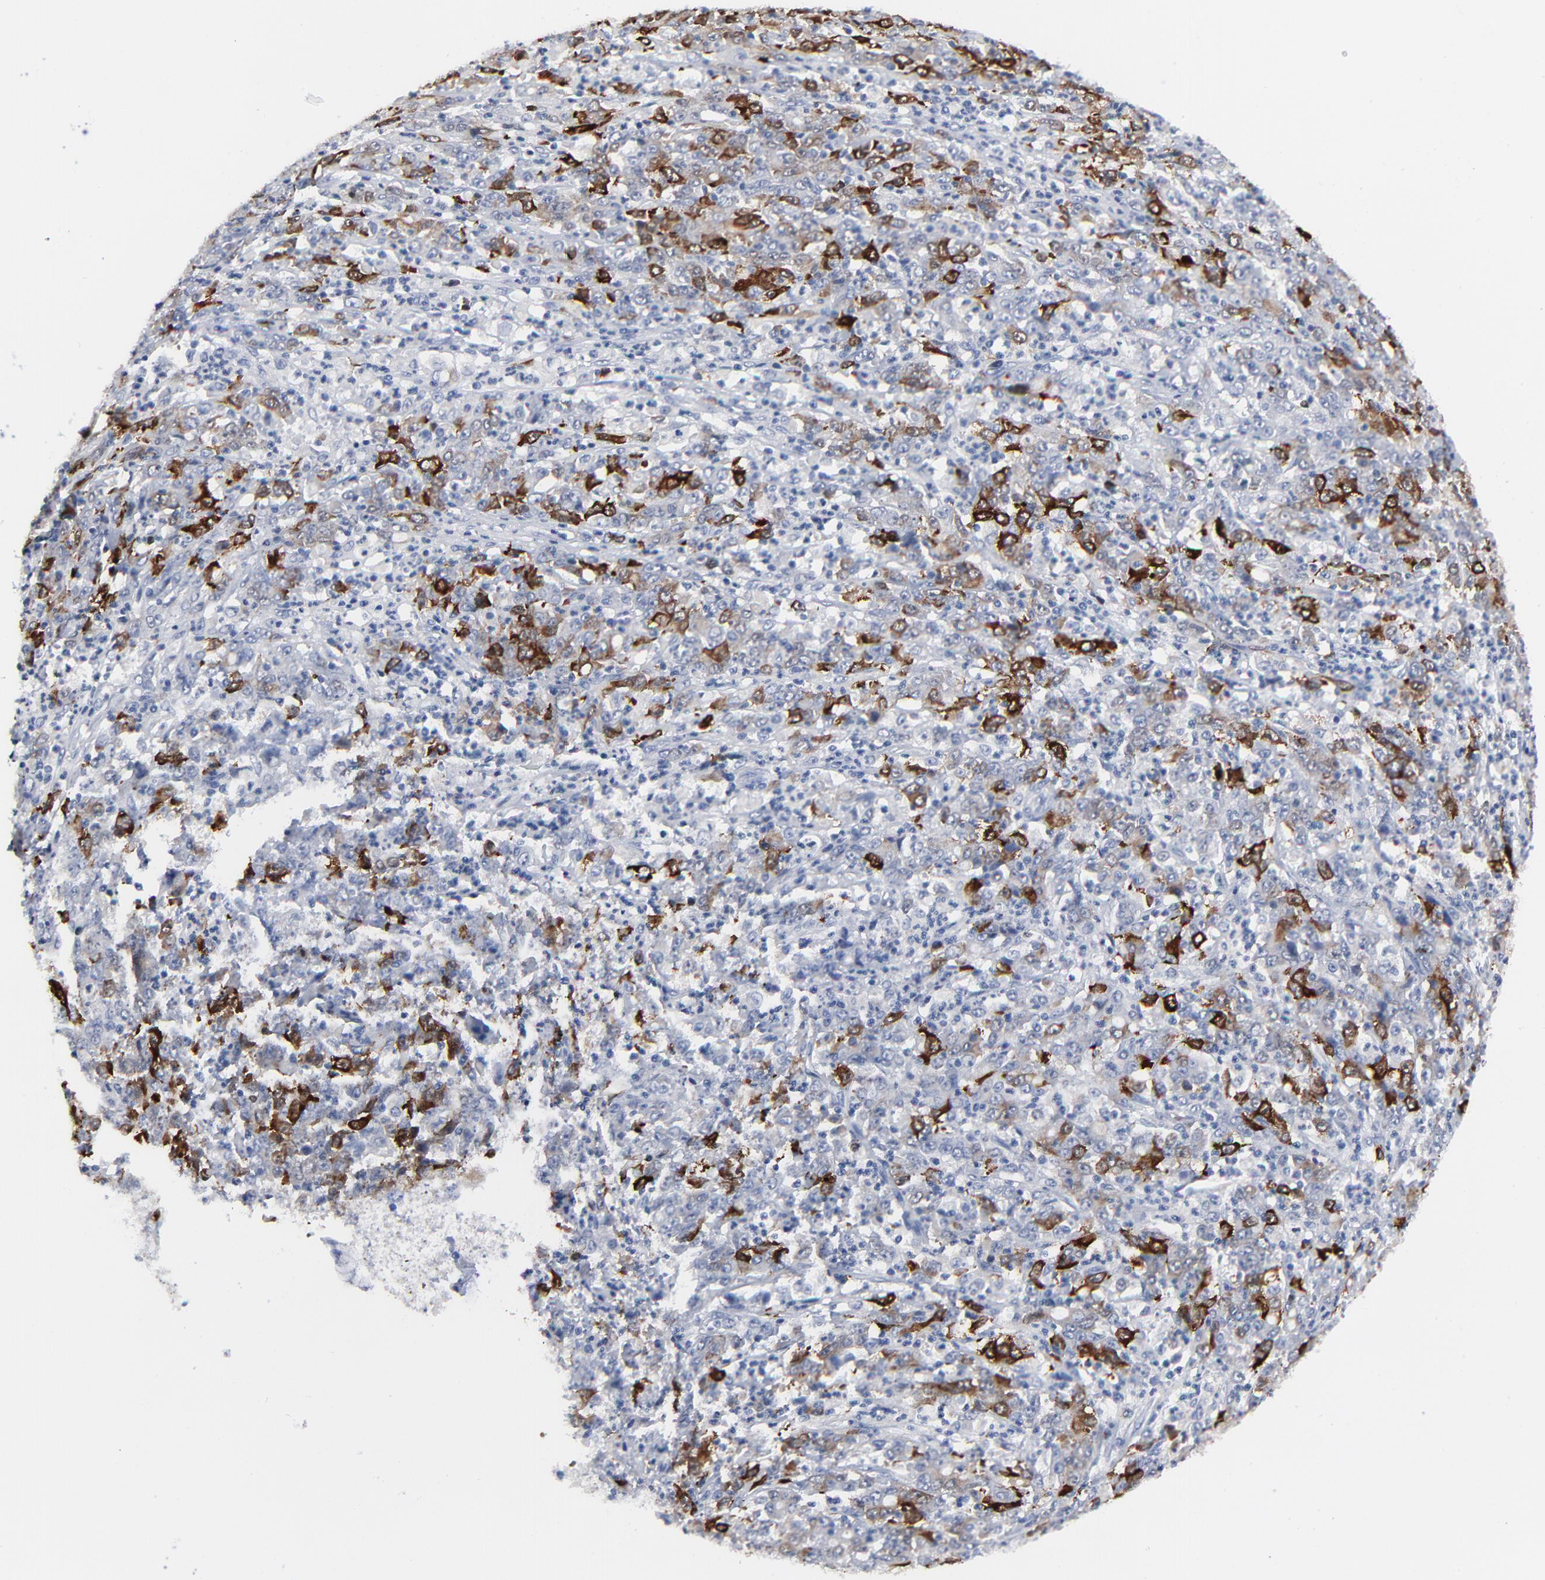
{"staining": {"intensity": "strong", "quantity": "<25%", "location": "cytoplasmic/membranous,nuclear"}, "tissue": "stomach cancer", "cell_type": "Tumor cells", "image_type": "cancer", "snomed": [{"axis": "morphology", "description": "Adenocarcinoma, NOS"}, {"axis": "topography", "description": "Stomach, lower"}], "caption": "Immunohistochemistry staining of stomach adenocarcinoma, which shows medium levels of strong cytoplasmic/membranous and nuclear expression in about <25% of tumor cells indicating strong cytoplasmic/membranous and nuclear protein staining. The staining was performed using DAB (3,3'-diaminobenzidine) (brown) for protein detection and nuclei were counterstained in hematoxylin (blue).", "gene": "CDK1", "patient": {"sex": "female", "age": 71}}